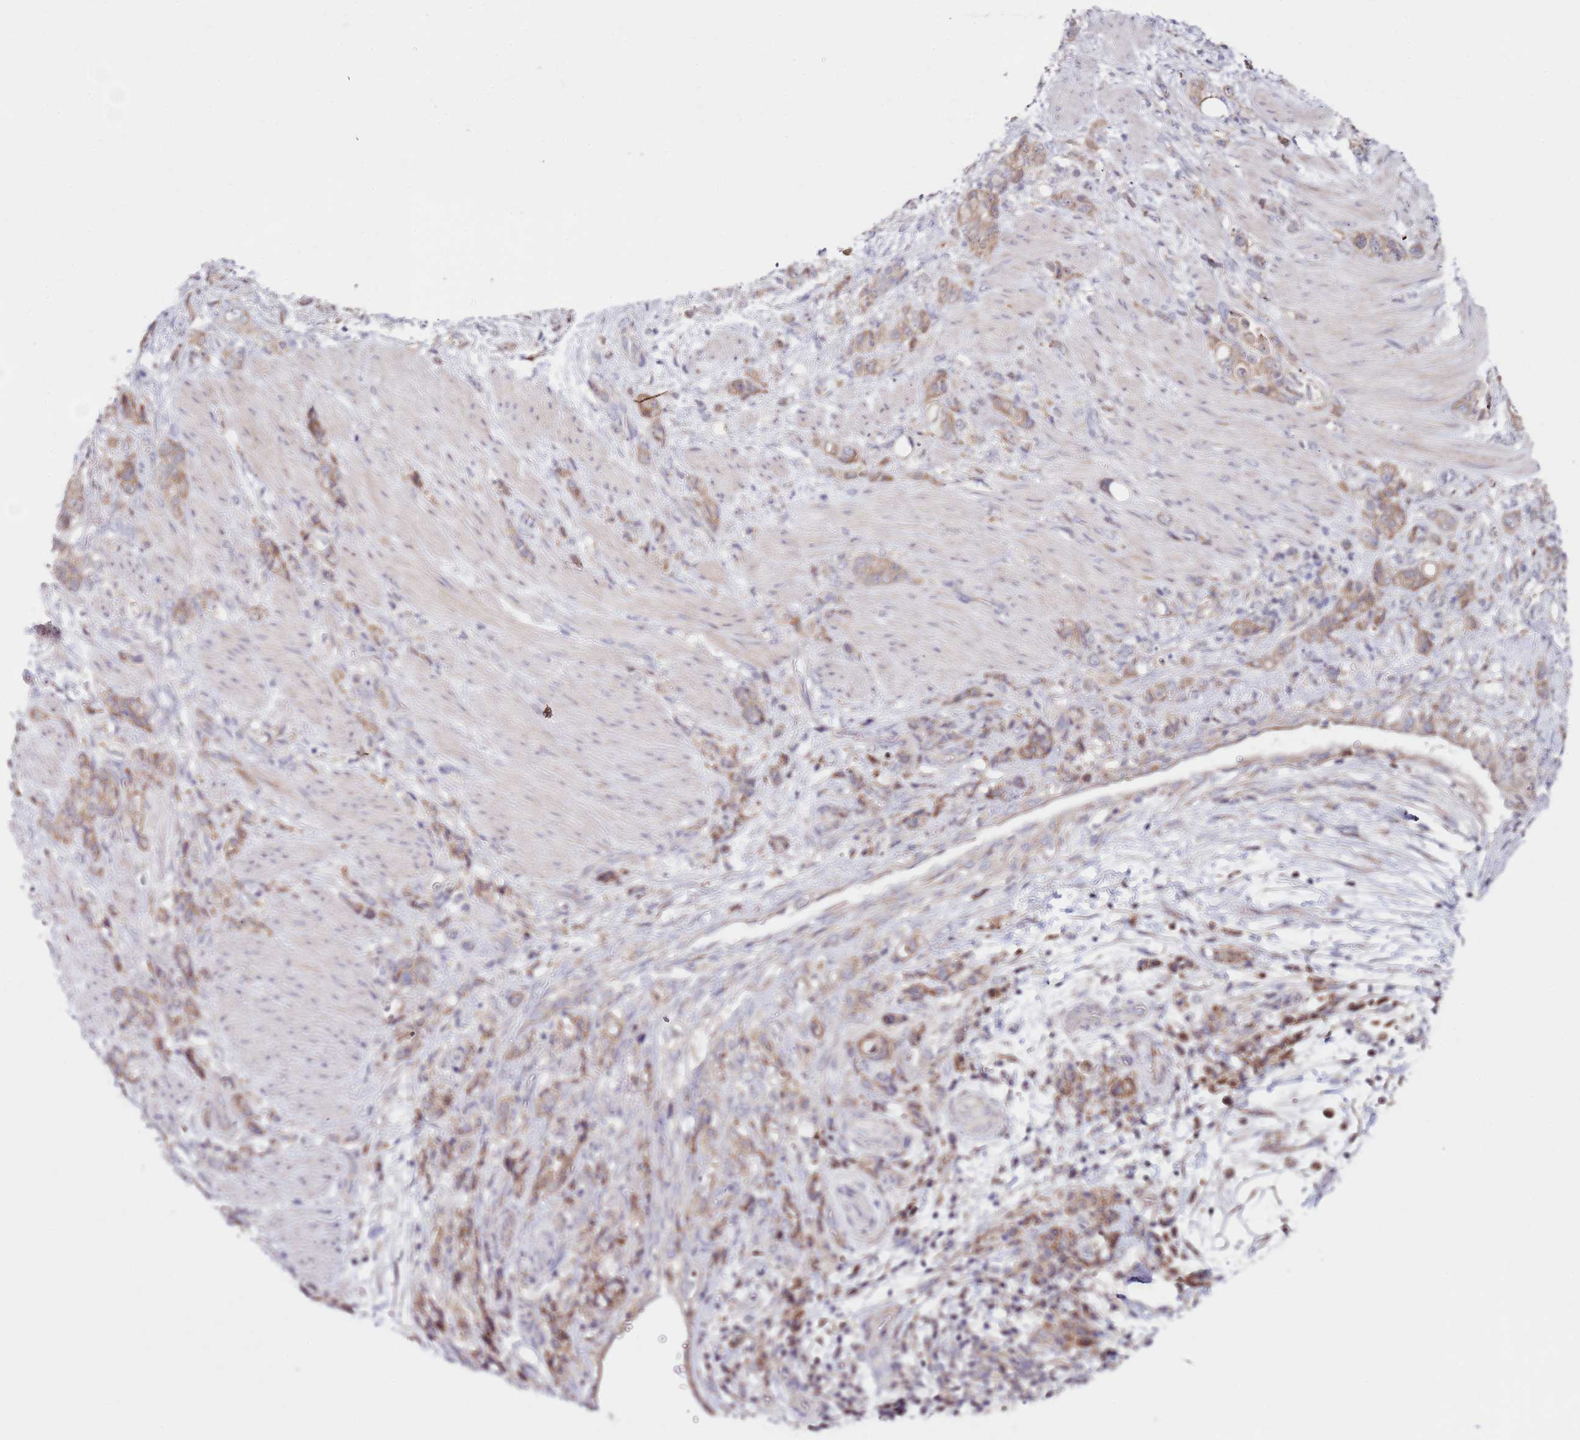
{"staining": {"intensity": "moderate", "quantity": ">75%", "location": "cytoplasmic/membranous"}, "tissue": "stomach cancer", "cell_type": "Tumor cells", "image_type": "cancer", "snomed": [{"axis": "morphology", "description": "Normal tissue, NOS"}, {"axis": "morphology", "description": "Adenocarcinoma, NOS"}, {"axis": "topography", "description": "Stomach"}], "caption": "This is a histology image of immunohistochemistry staining of adenocarcinoma (stomach), which shows moderate expression in the cytoplasmic/membranous of tumor cells.", "gene": "CNOT9", "patient": {"sex": "female", "age": 79}}